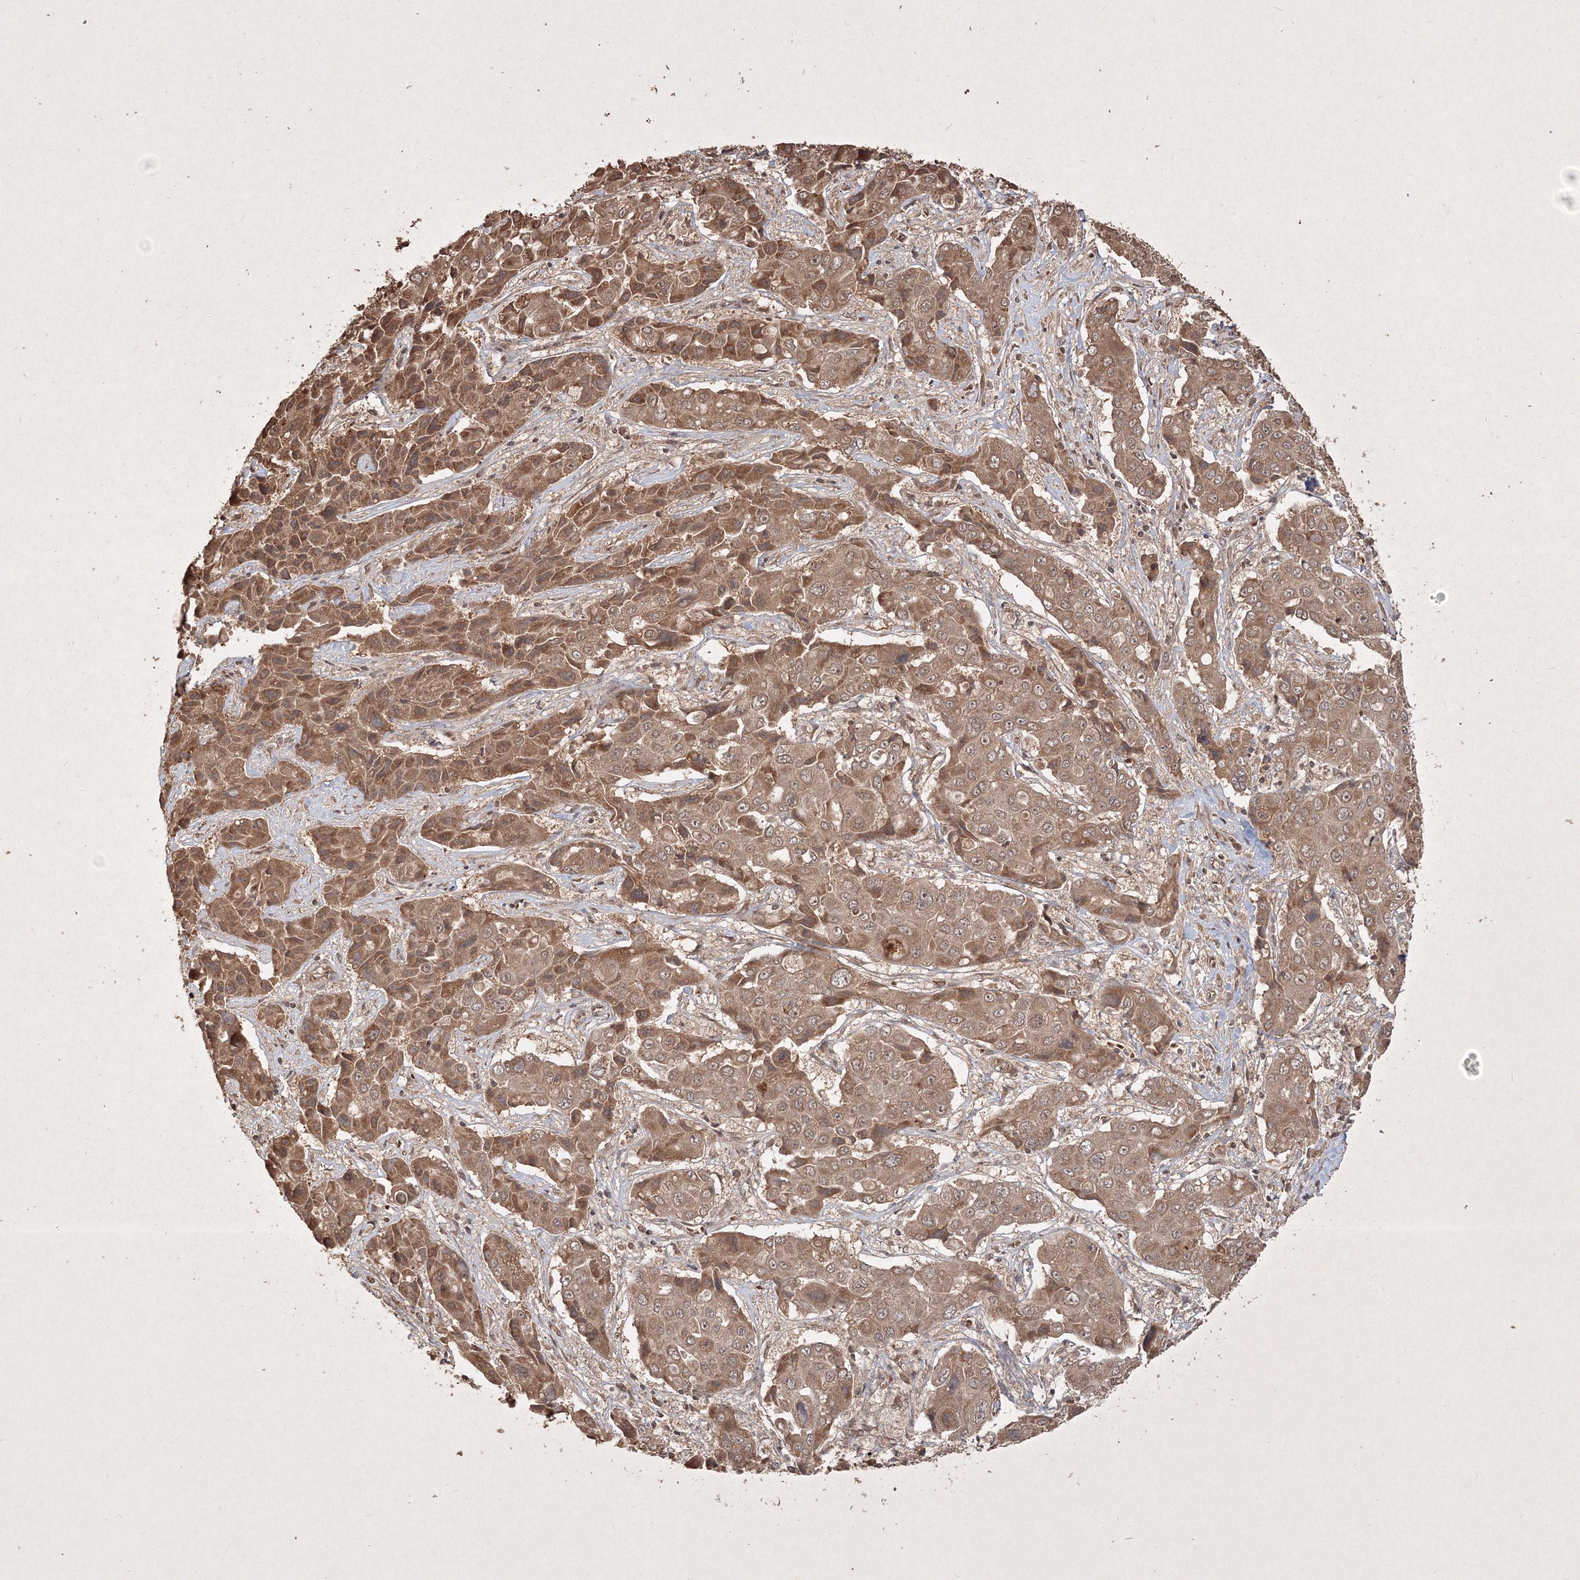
{"staining": {"intensity": "moderate", "quantity": ">75%", "location": "cytoplasmic/membranous,nuclear"}, "tissue": "liver cancer", "cell_type": "Tumor cells", "image_type": "cancer", "snomed": [{"axis": "morphology", "description": "Cholangiocarcinoma"}, {"axis": "topography", "description": "Liver"}], "caption": "A medium amount of moderate cytoplasmic/membranous and nuclear staining is seen in approximately >75% of tumor cells in cholangiocarcinoma (liver) tissue.", "gene": "PELI3", "patient": {"sex": "male", "age": 67}}